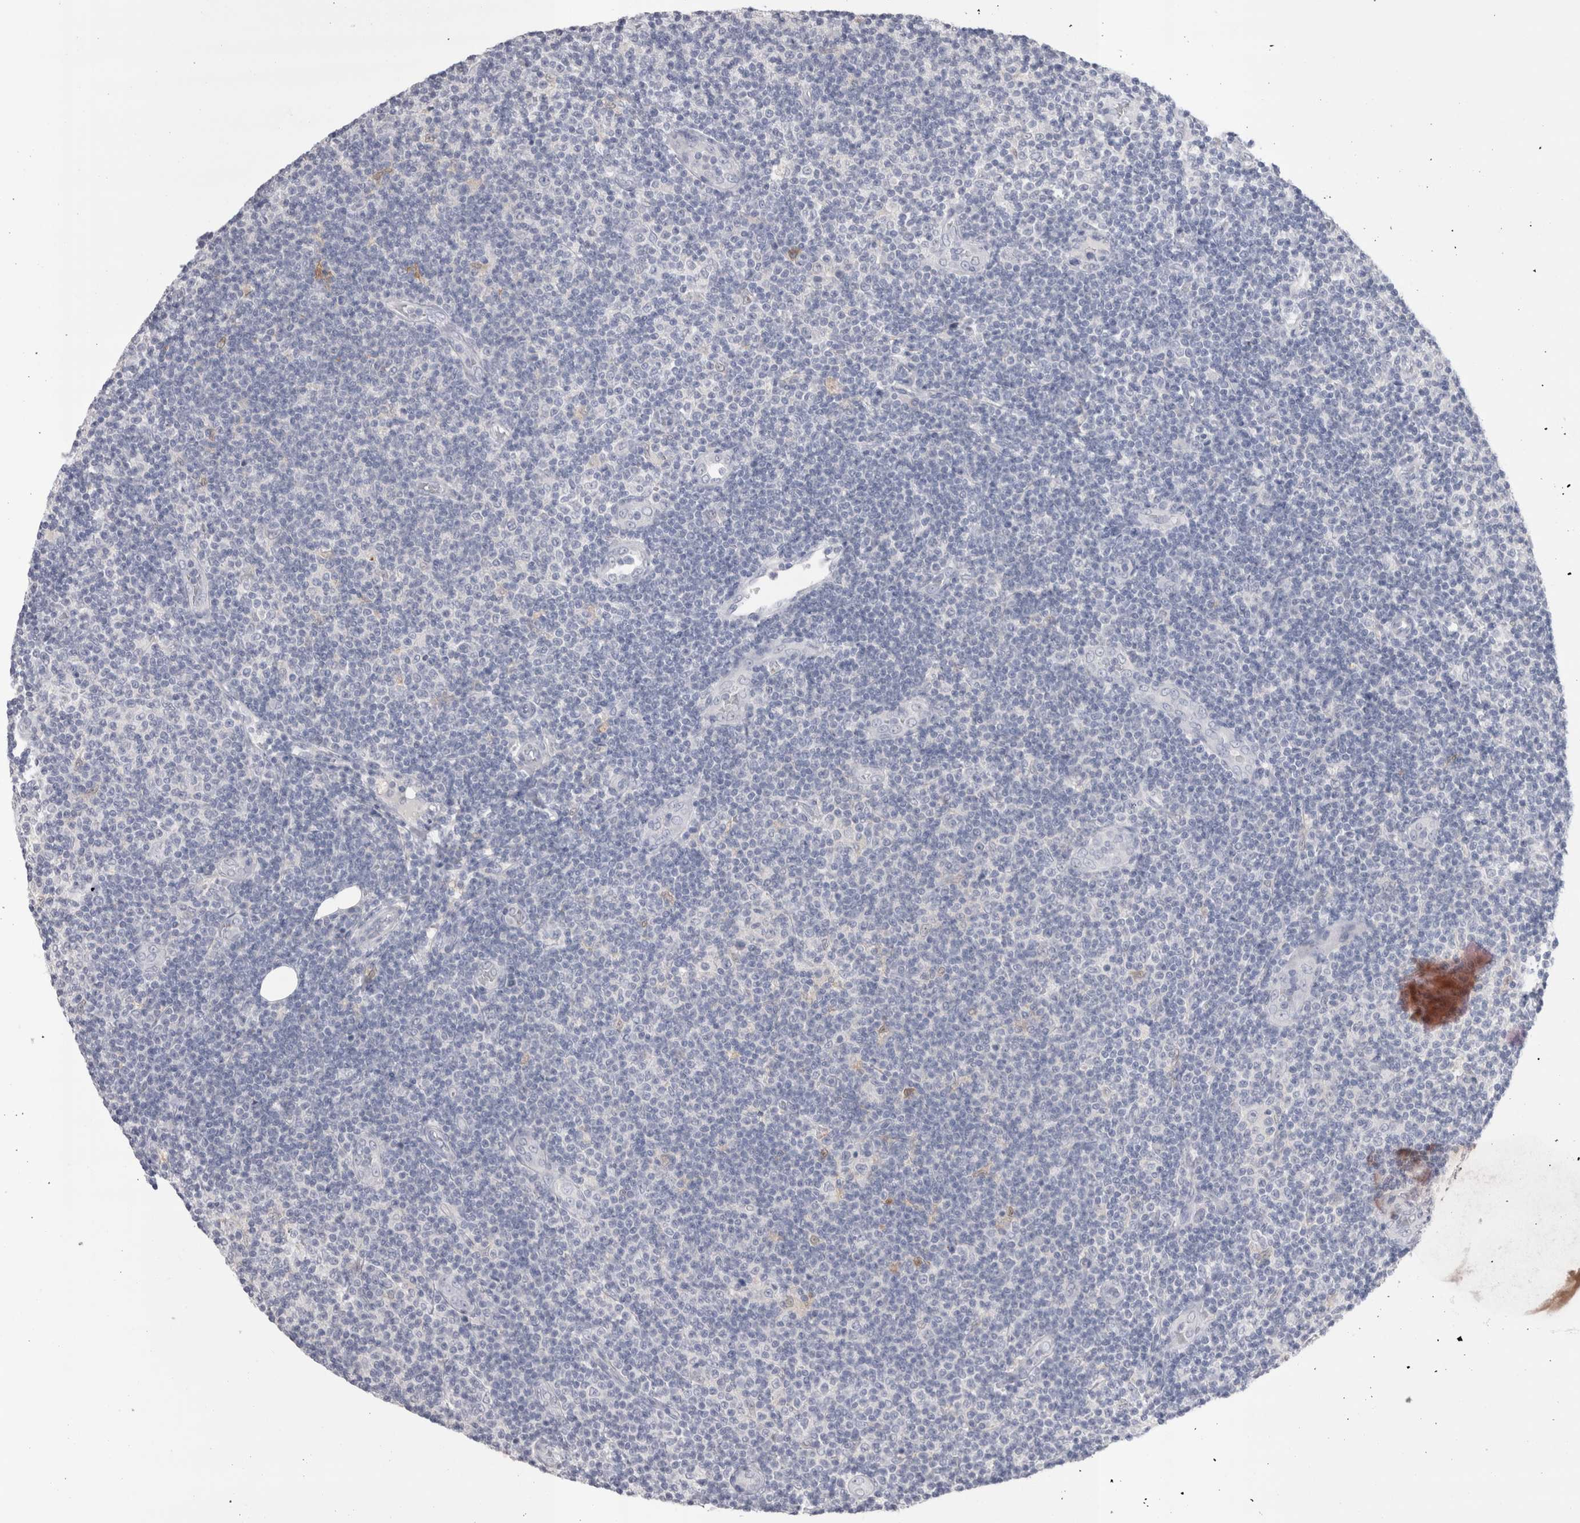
{"staining": {"intensity": "negative", "quantity": "none", "location": "none"}, "tissue": "lymphoma", "cell_type": "Tumor cells", "image_type": "cancer", "snomed": [{"axis": "morphology", "description": "Malignant lymphoma, non-Hodgkin's type, Low grade"}, {"axis": "topography", "description": "Lymph node"}], "caption": "Immunohistochemistry (IHC) histopathology image of malignant lymphoma, non-Hodgkin's type (low-grade) stained for a protein (brown), which displays no expression in tumor cells.", "gene": "SUCNR1", "patient": {"sex": "male", "age": 83}}